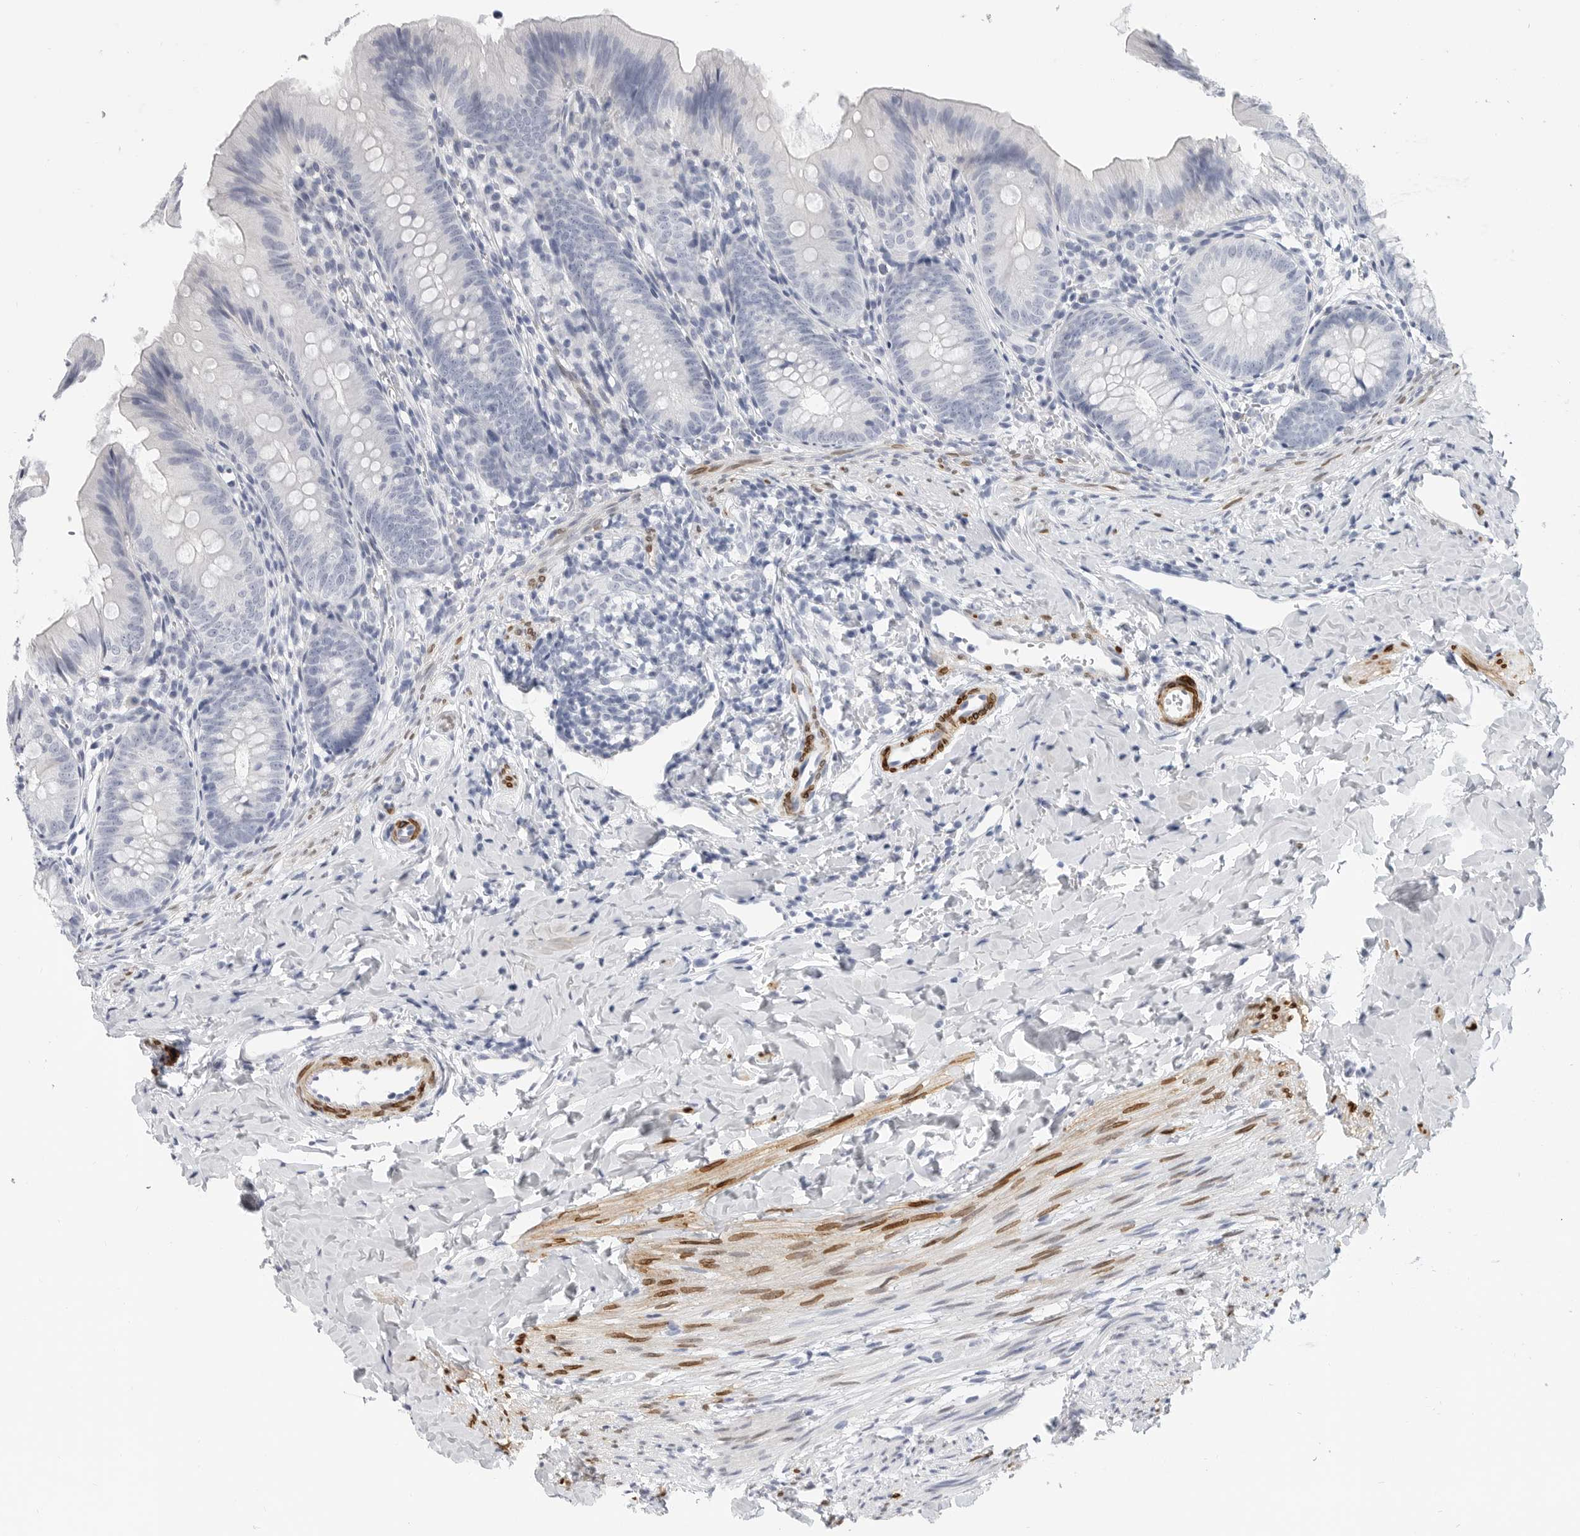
{"staining": {"intensity": "negative", "quantity": "none", "location": "none"}, "tissue": "appendix", "cell_type": "Glandular cells", "image_type": "normal", "snomed": [{"axis": "morphology", "description": "Normal tissue, NOS"}, {"axis": "topography", "description": "Appendix"}], "caption": "Protein analysis of unremarkable appendix exhibits no significant staining in glandular cells.", "gene": "PLN", "patient": {"sex": "male", "age": 1}}